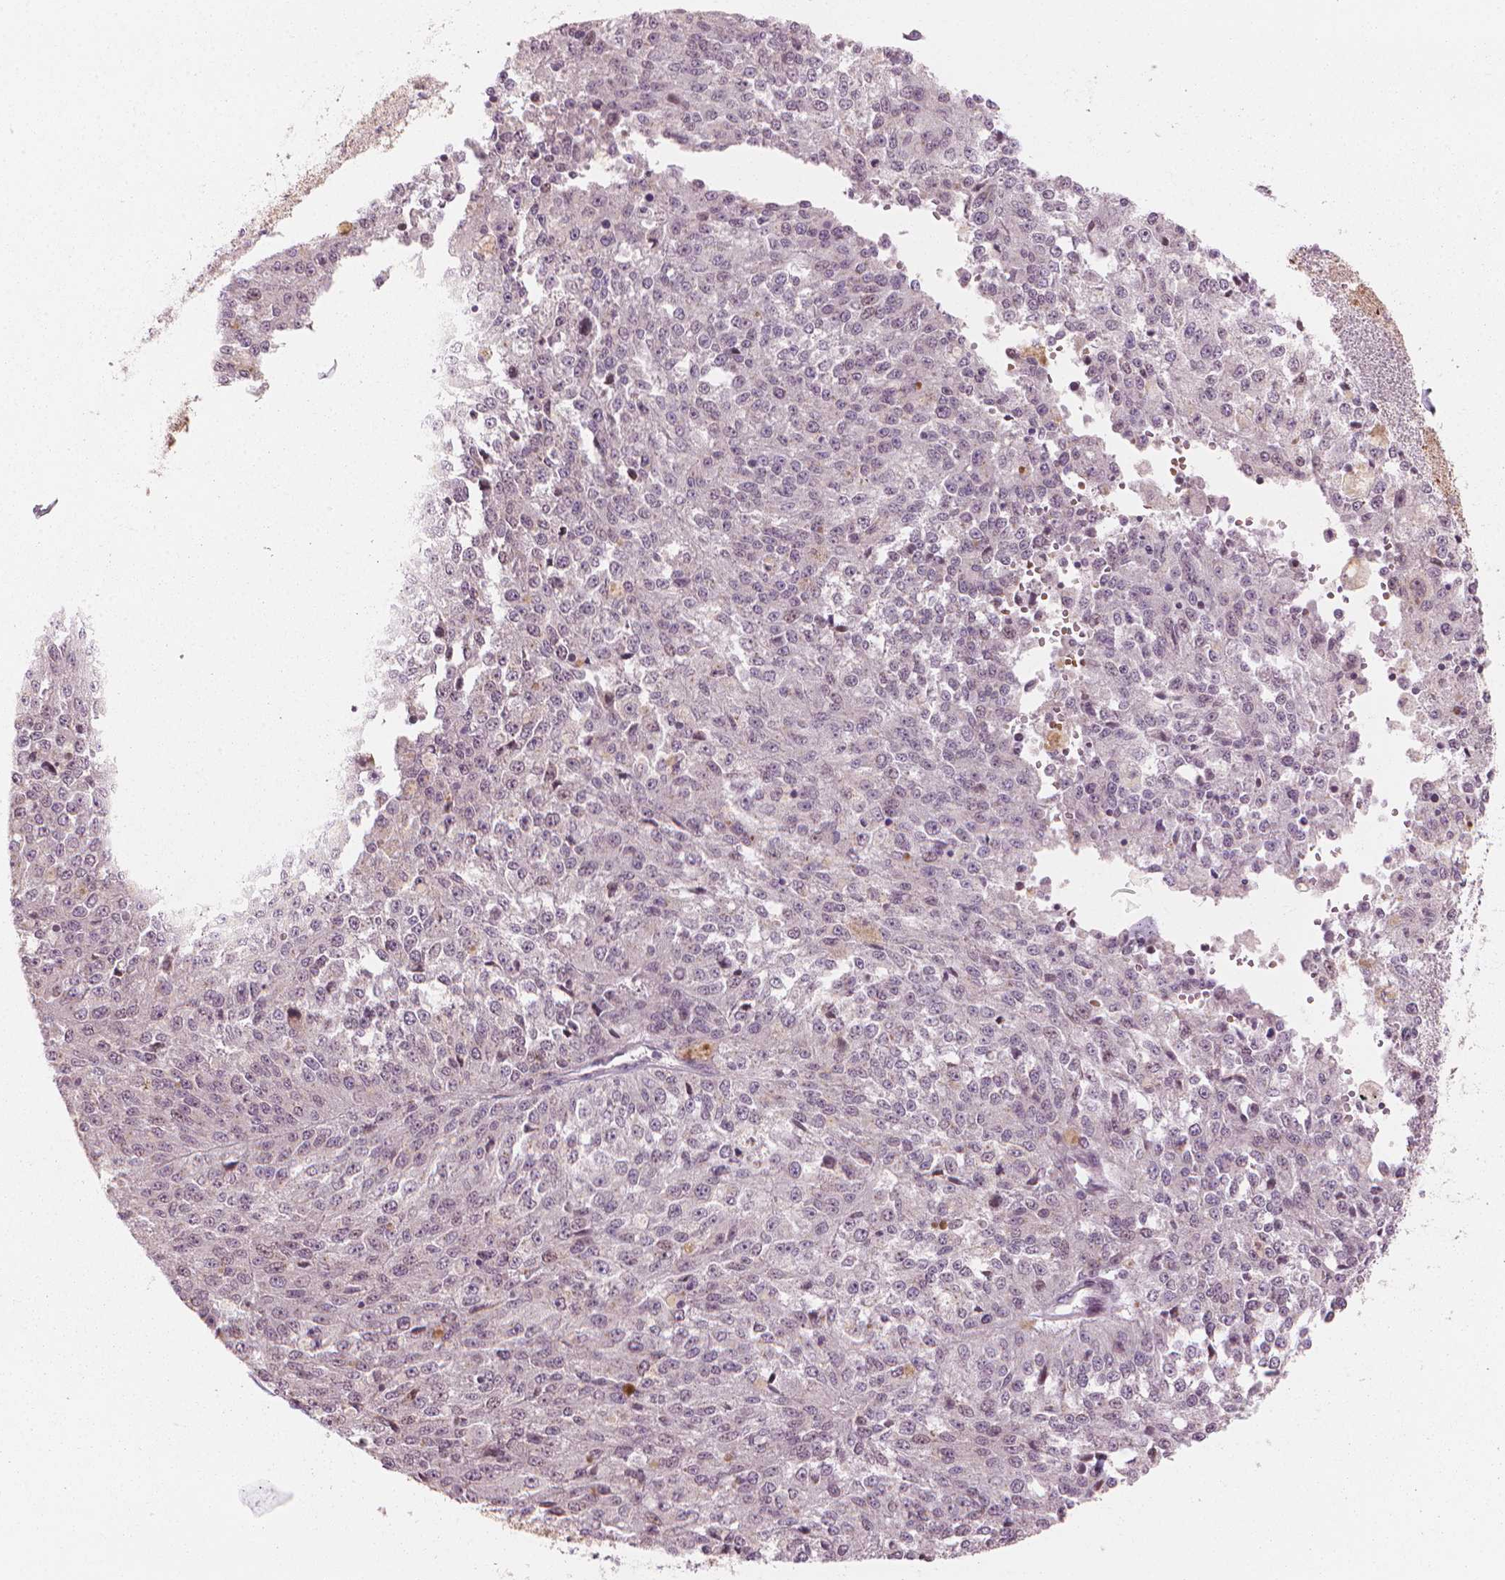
{"staining": {"intensity": "weak", "quantity": "<25%", "location": "nuclear"}, "tissue": "melanoma", "cell_type": "Tumor cells", "image_type": "cancer", "snomed": [{"axis": "morphology", "description": "Malignant melanoma, Metastatic site"}, {"axis": "topography", "description": "Lymph node"}], "caption": "Histopathology image shows no significant protein positivity in tumor cells of melanoma.", "gene": "IFFO1", "patient": {"sex": "female", "age": 64}}